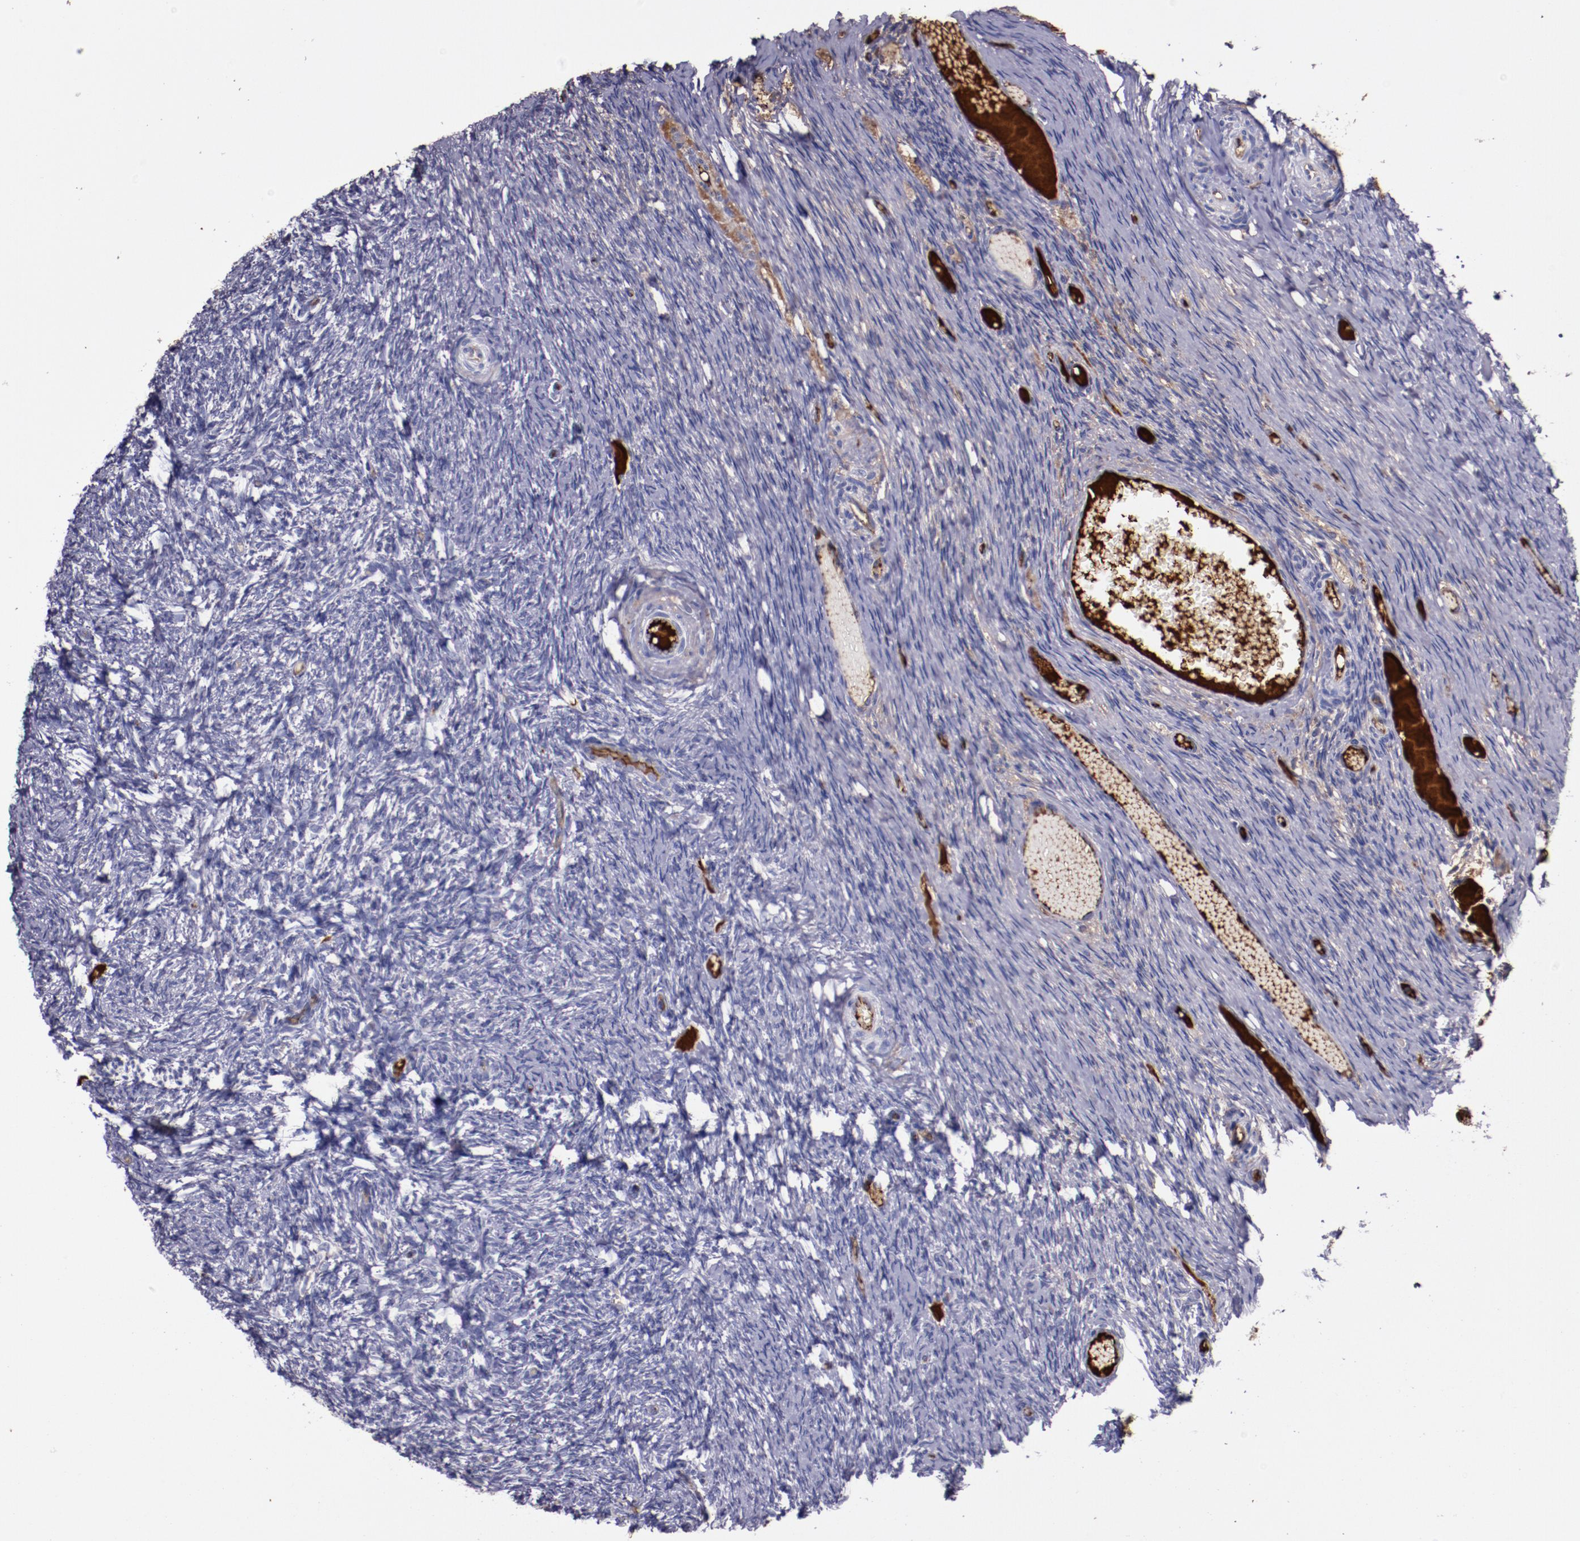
{"staining": {"intensity": "negative", "quantity": "none", "location": "none"}, "tissue": "ovary", "cell_type": "Ovarian stroma cells", "image_type": "normal", "snomed": [{"axis": "morphology", "description": "Normal tissue, NOS"}, {"axis": "topography", "description": "Ovary"}], "caption": "Immunohistochemical staining of unremarkable human ovary reveals no significant positivity in ovarian stroma cells. The staining is performed using DAB (3,3'-diaminobenzidine) brown chromogen with nuclei counter-stained in using hematoxylin.", "gene": "A2M", "patient": {"sex": "female", "age": 60}}